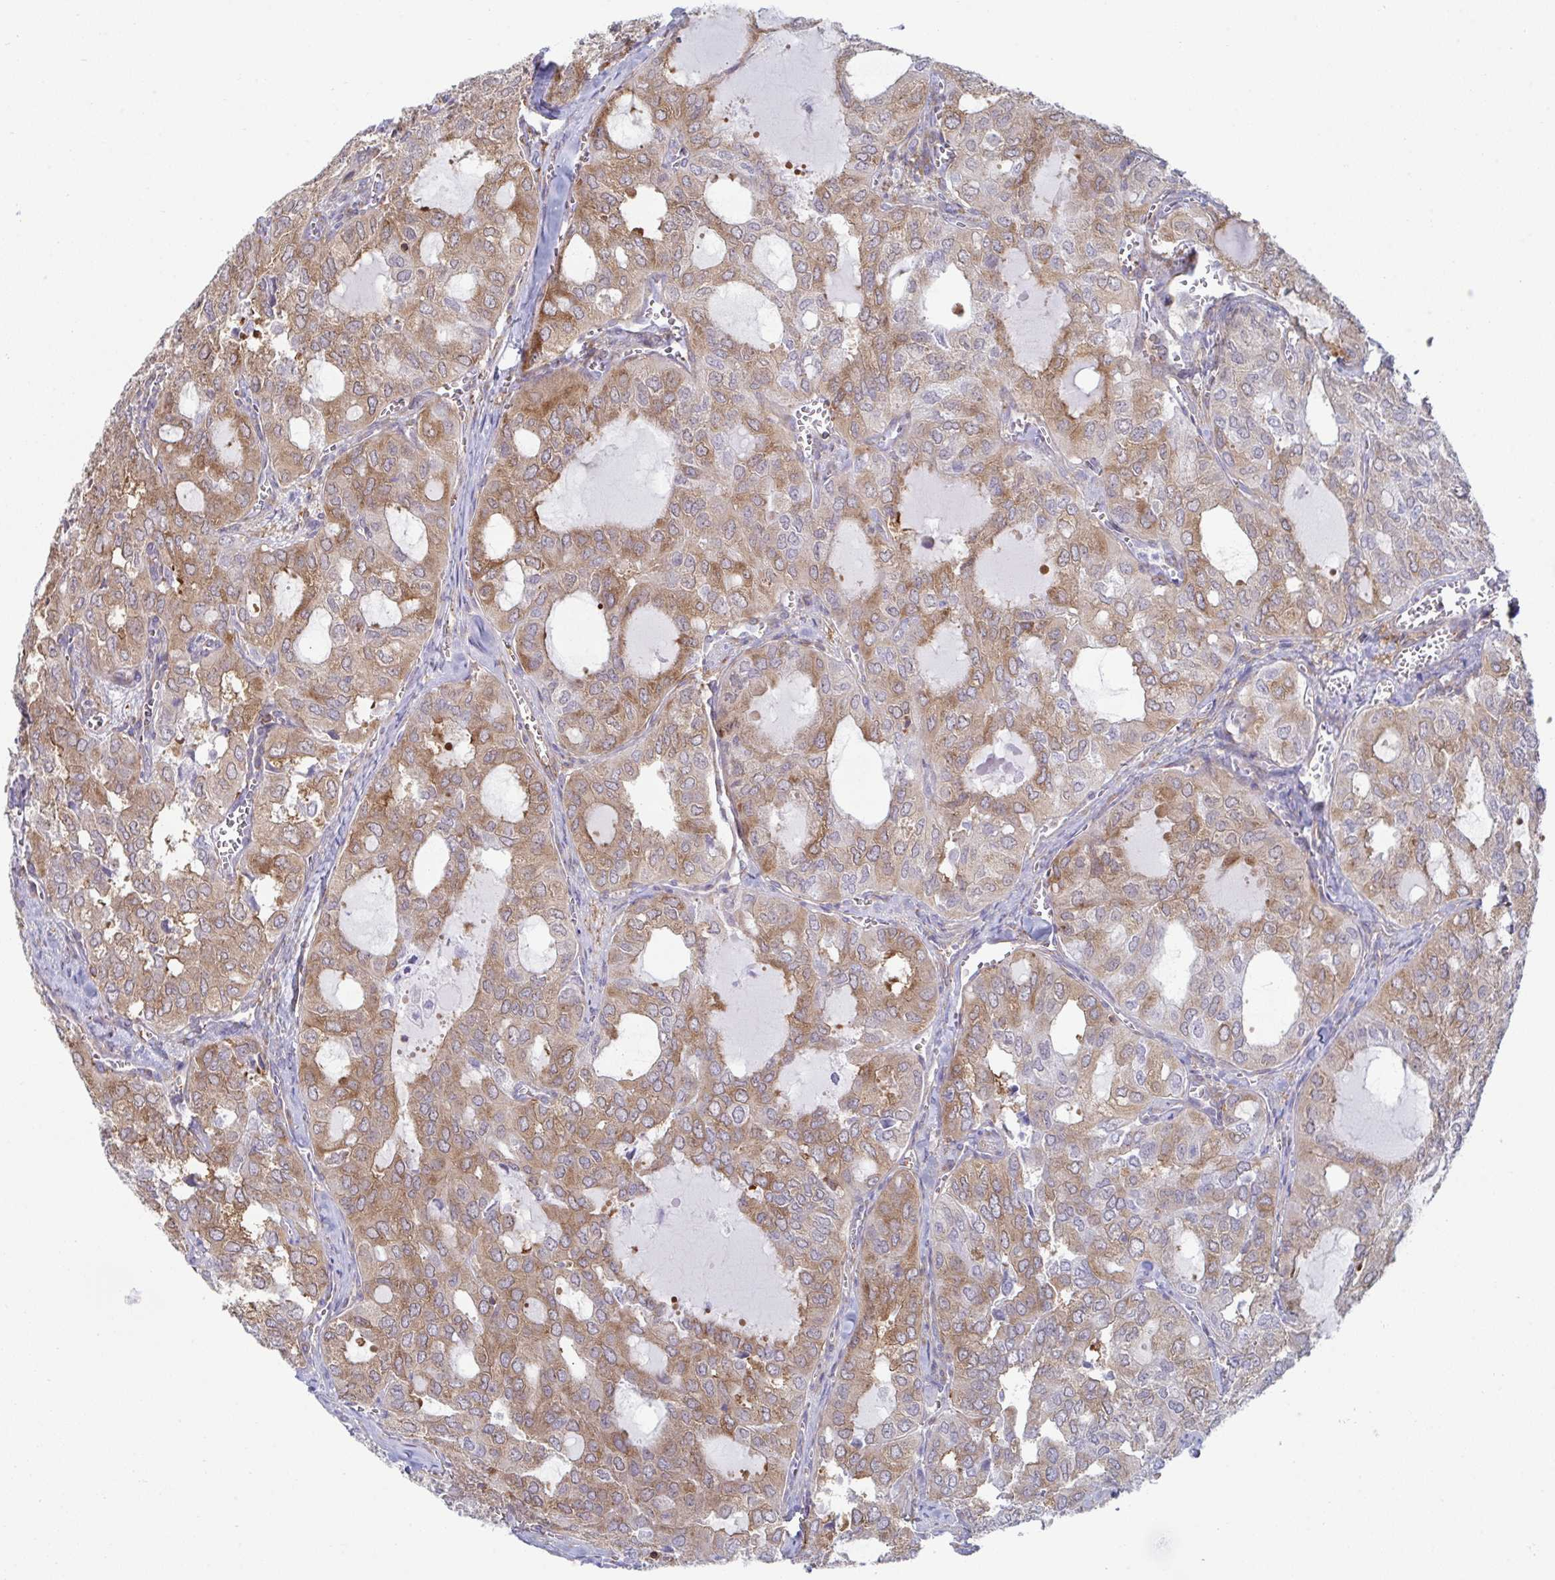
{"staining": {"intensity": "moderate", "quantity": ">75%", "location": "cytoplasmic/membranous"}, "tissue": "thyroid cancer", "cell_type": "Tumor cells", "image_type": "cancer", "snomed": [{"axis": "morphology", "description": "Follicular adenoma carcinoma, NOS"}, {"axis": "topography", "description": "Thyroid gland"}], "caption": "IHC histopathology image of thyroid cancer stained for a protein (brown), which reveals medium levels of moderate cytoplasmic/membranous expression in about >75% of tumor cells.", "gene": "WNK1", "patient": {"sex": "male", "age": 75}}